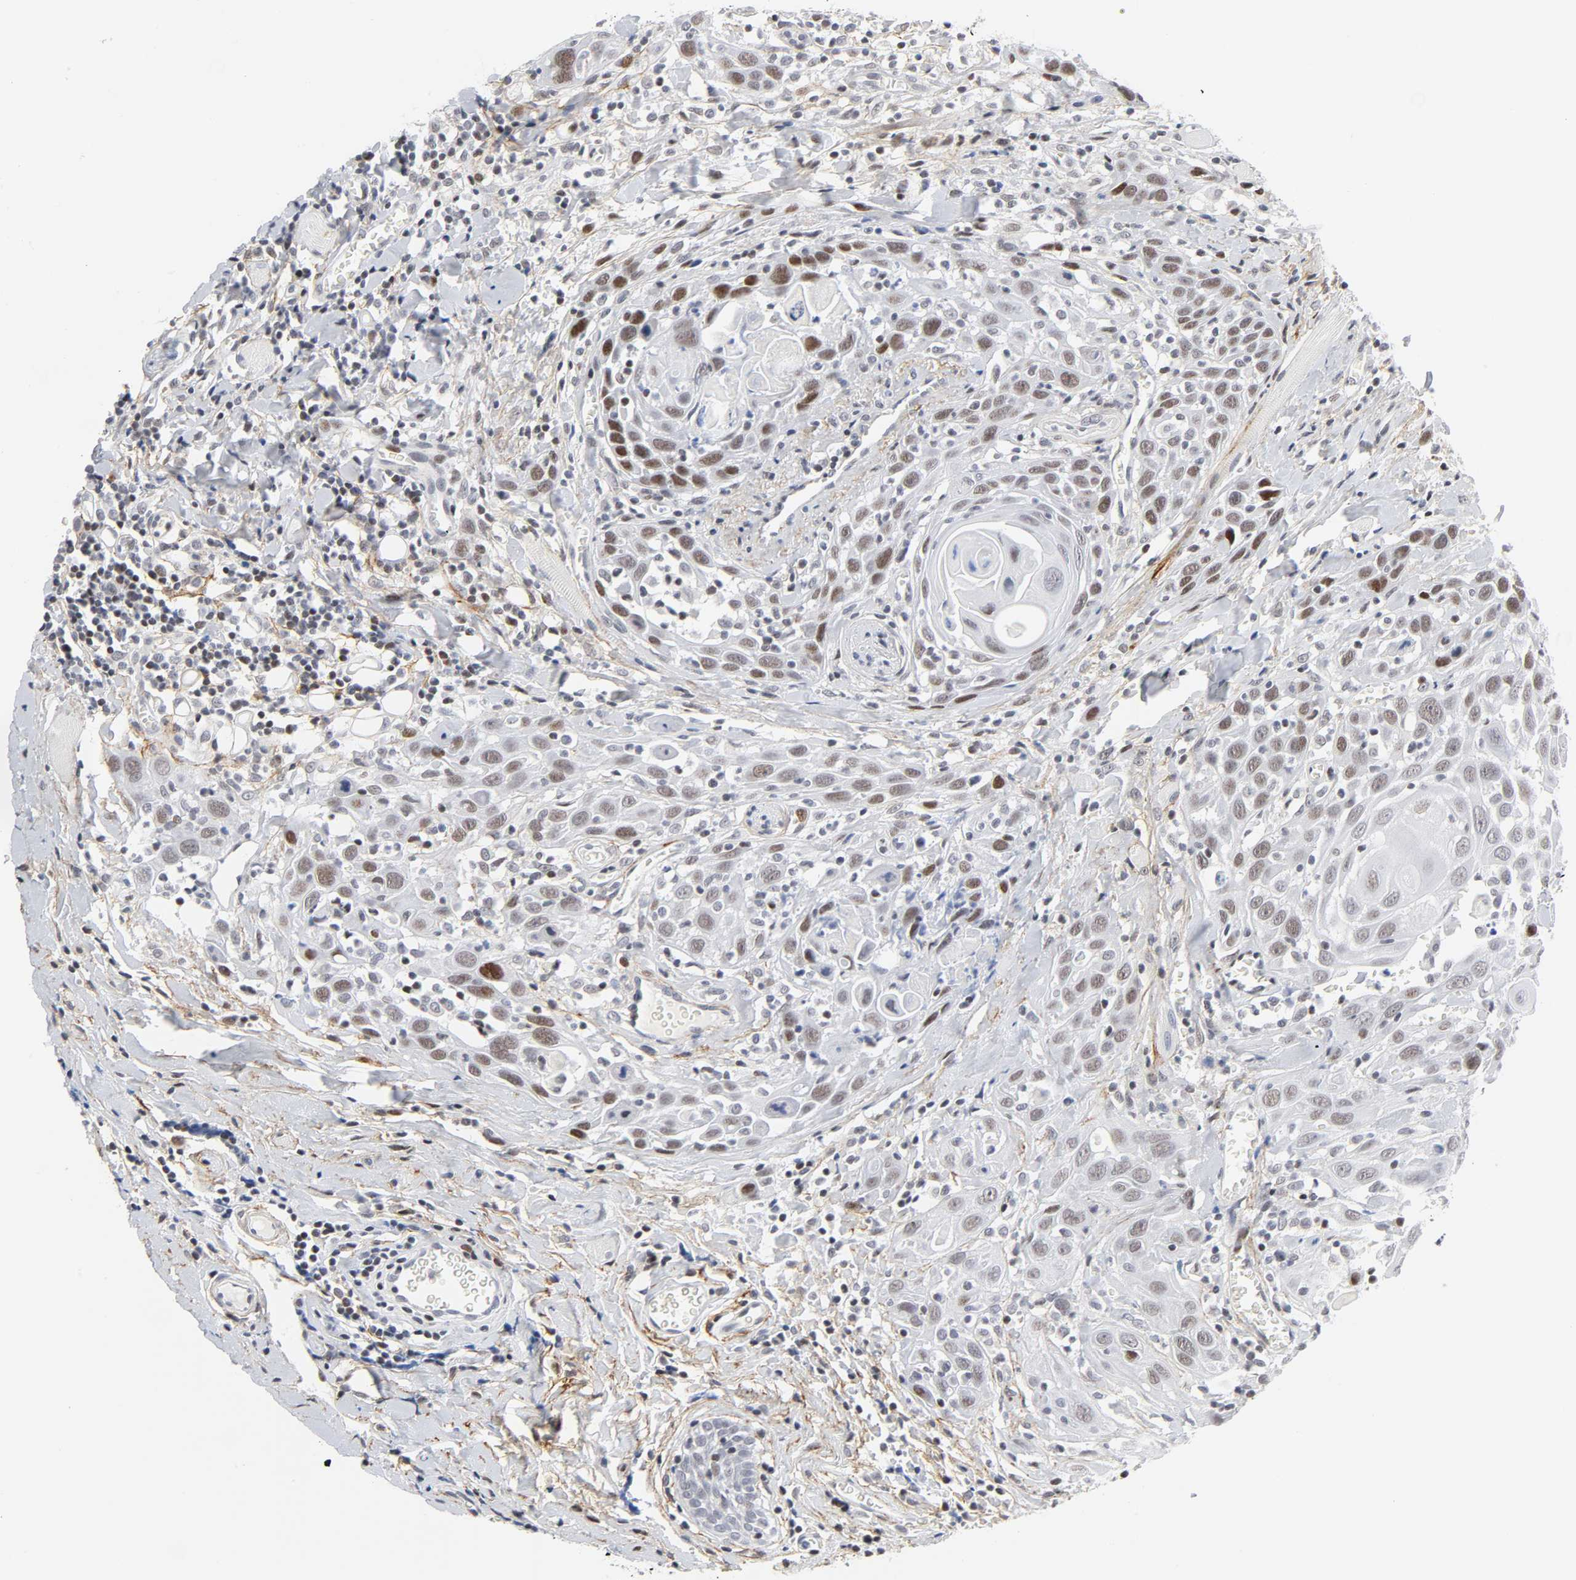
{"staining": {"intensity": "moderate", "quantity": "25%-75%", "location": "nuclear"}, "tissue": "head and neck cancer", "cell_type": "Tumor cells", "image_type": "cancer", "snomed": [{"axis": "morphology", "description": "Squamous cell carcinoma, NOS"}, {"axis": "topography", "description": "Oral tissue"}, {"axis": "topography", "description": "Head-Neck"}], "caption": "Moderate nuclear protein positivity is identified in approximately 25%-75% of tumor cells in head and neck cancer (squamous cell carcinoma). The staining was performed using DAB (3,3'-diaminobenzidine), with brown indicating positive protein expression. Nuclei are stained blue with hematoxylin.", "gene": "DIDO1", "patient": {"sex": "female", "age": 50}}